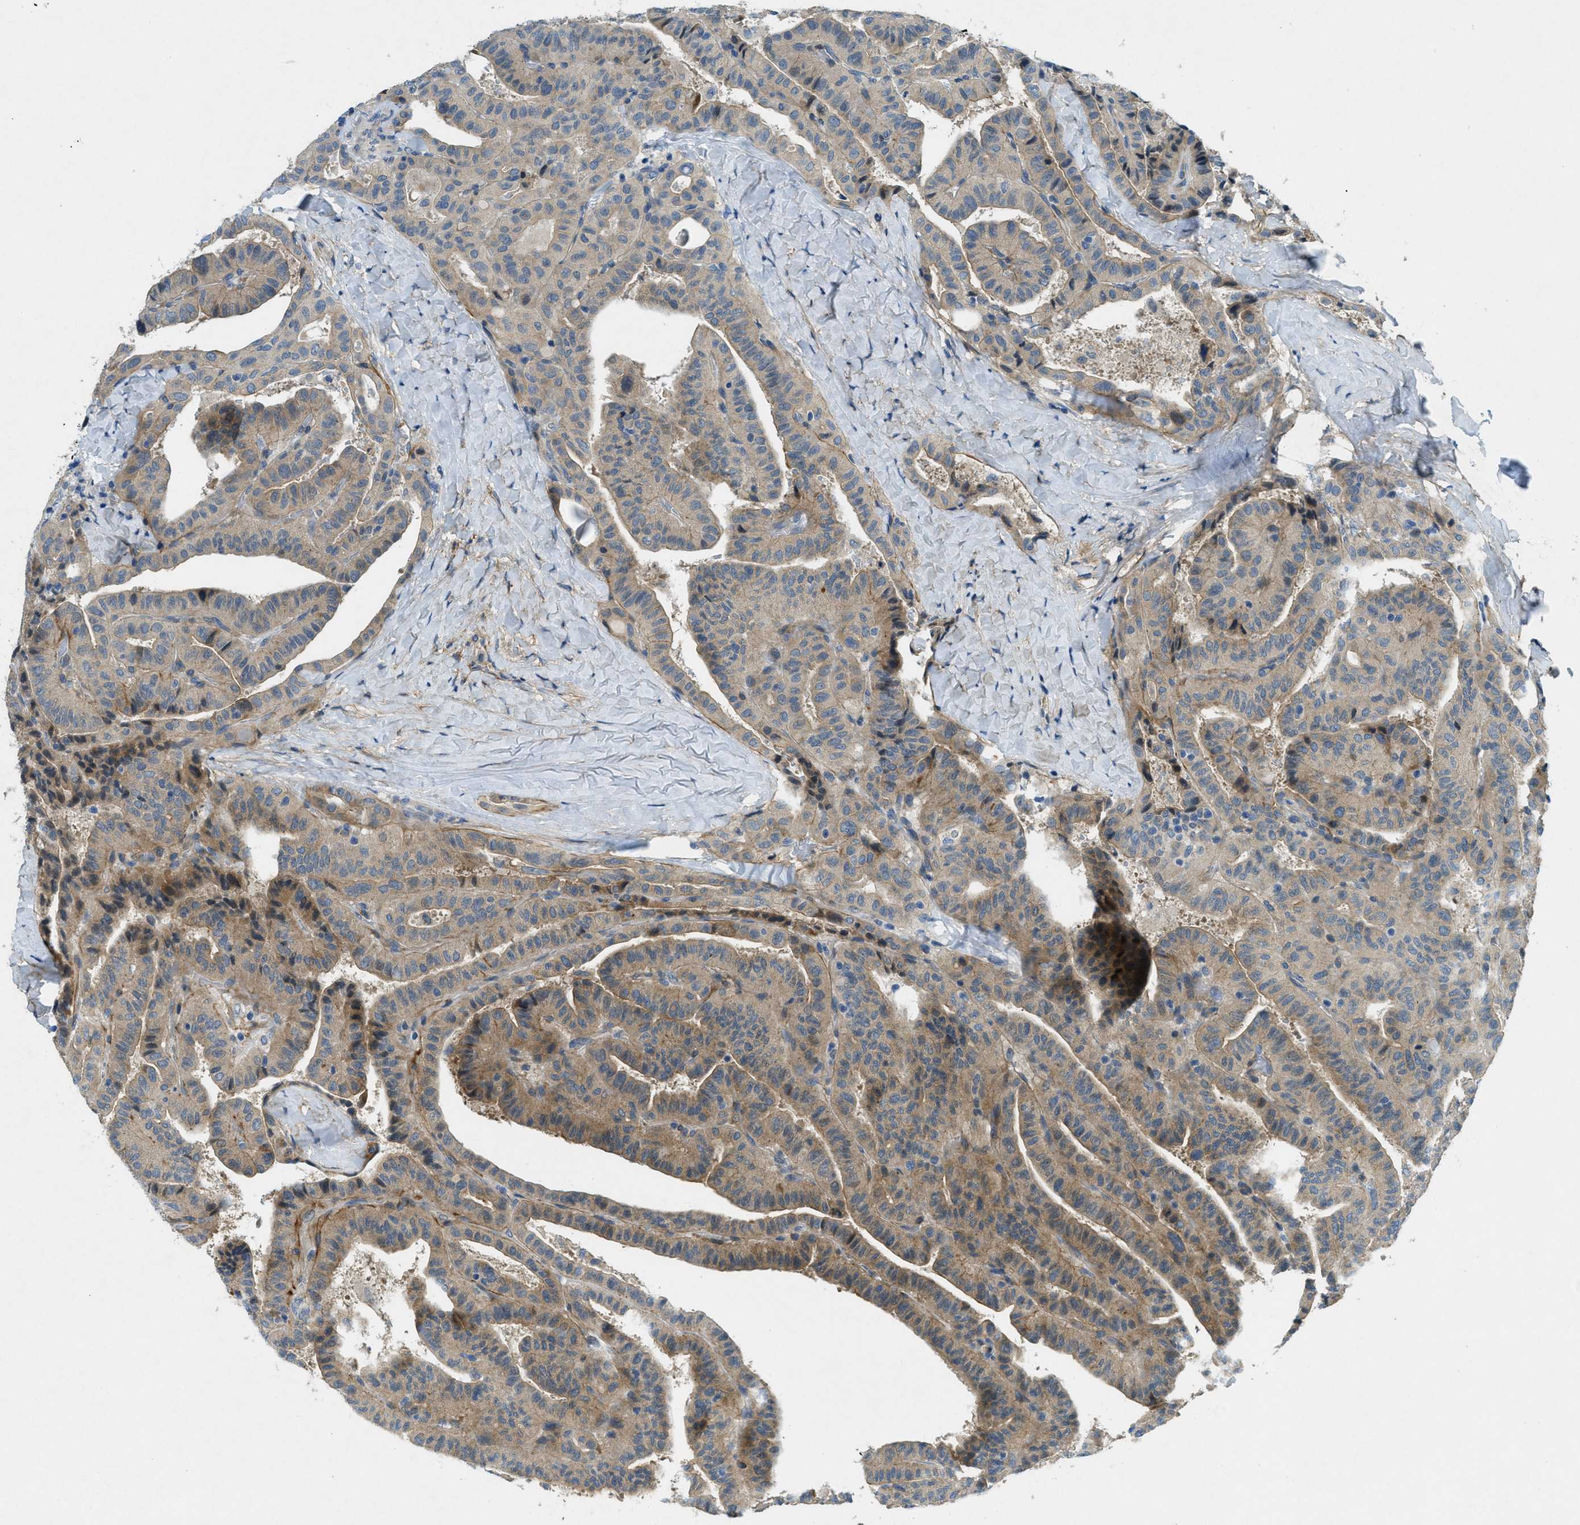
{"staining": {"intensity": "moderate", "quantity": "<25%", "location": "cytoplasmic/membranous"}, "tissue": "thyroid cancer", "cell_type": "Tumor cells", "image_type": "cancer", "snomed": [{"axis": "morphology", "description": "Papillary adenocarcinoma, NOS"}, {"axis": "topography", "description": "Thyroid gland"}], "caption": "Immunohistochemistry of papillary adenocarcinoma (thyroid) reveals low levels of moderate cytoplasmic/membranous positivity in about <25% of tumor cells.", "gene": "SNX14", "patient": {"sex": "male", "age": 77}}